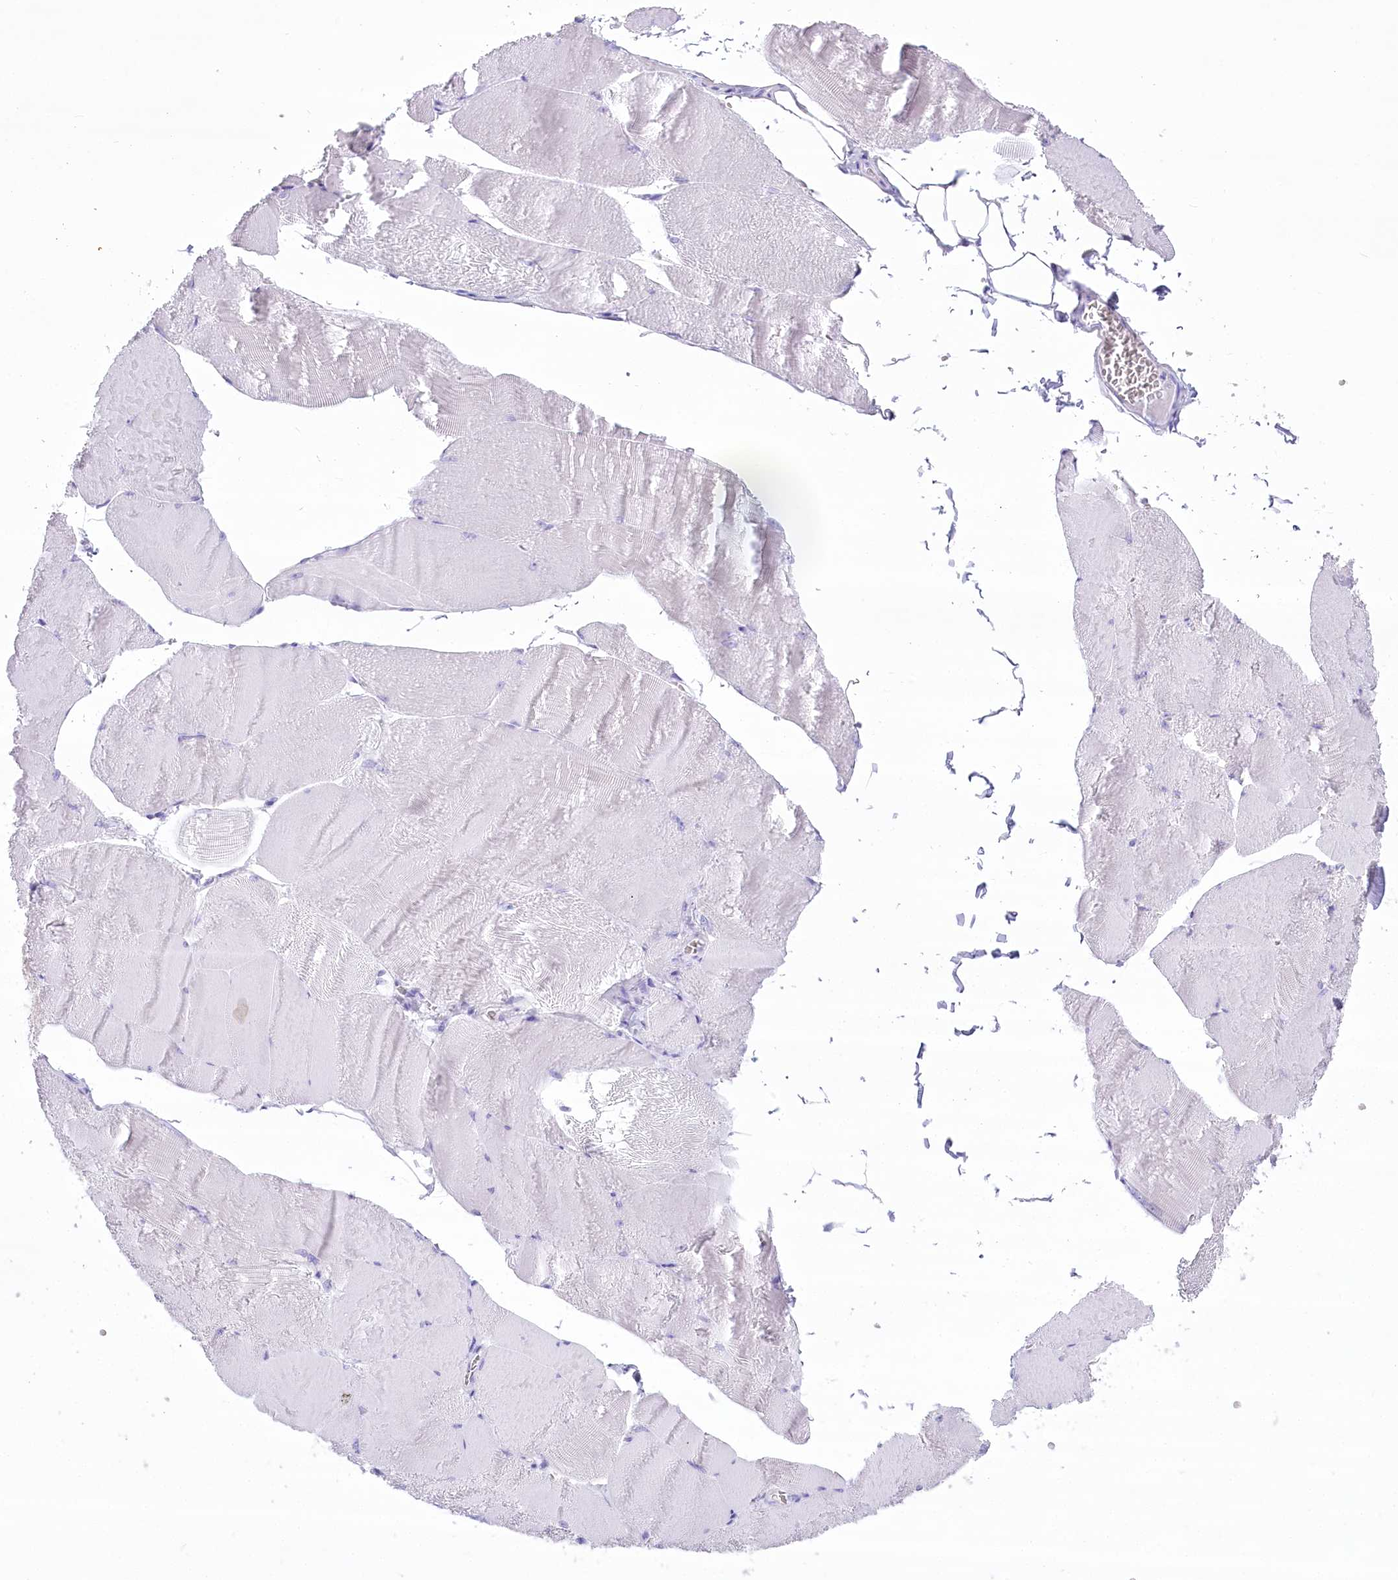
{"staining": {"intensity": "negative", "quantity": "none", "location": "none"}, "tissue": "skeletal muscle", "cell_type": "Myocytes", "image_type": "normal", "snomed": [{"axis": "morphology", "description": "Normal tissue, NOS"}, {"axis": "morphology", "description": "Basal cell carcinoma"}, {"axis": "topography", "description": "Skeletal muscle"}], "caption": "Immunohistochemical staining of normal skeletal muscle exhibits no significant expression in myocytes.", "gene": "PBLD", "patient": {"sex": "female", "age": 64}}